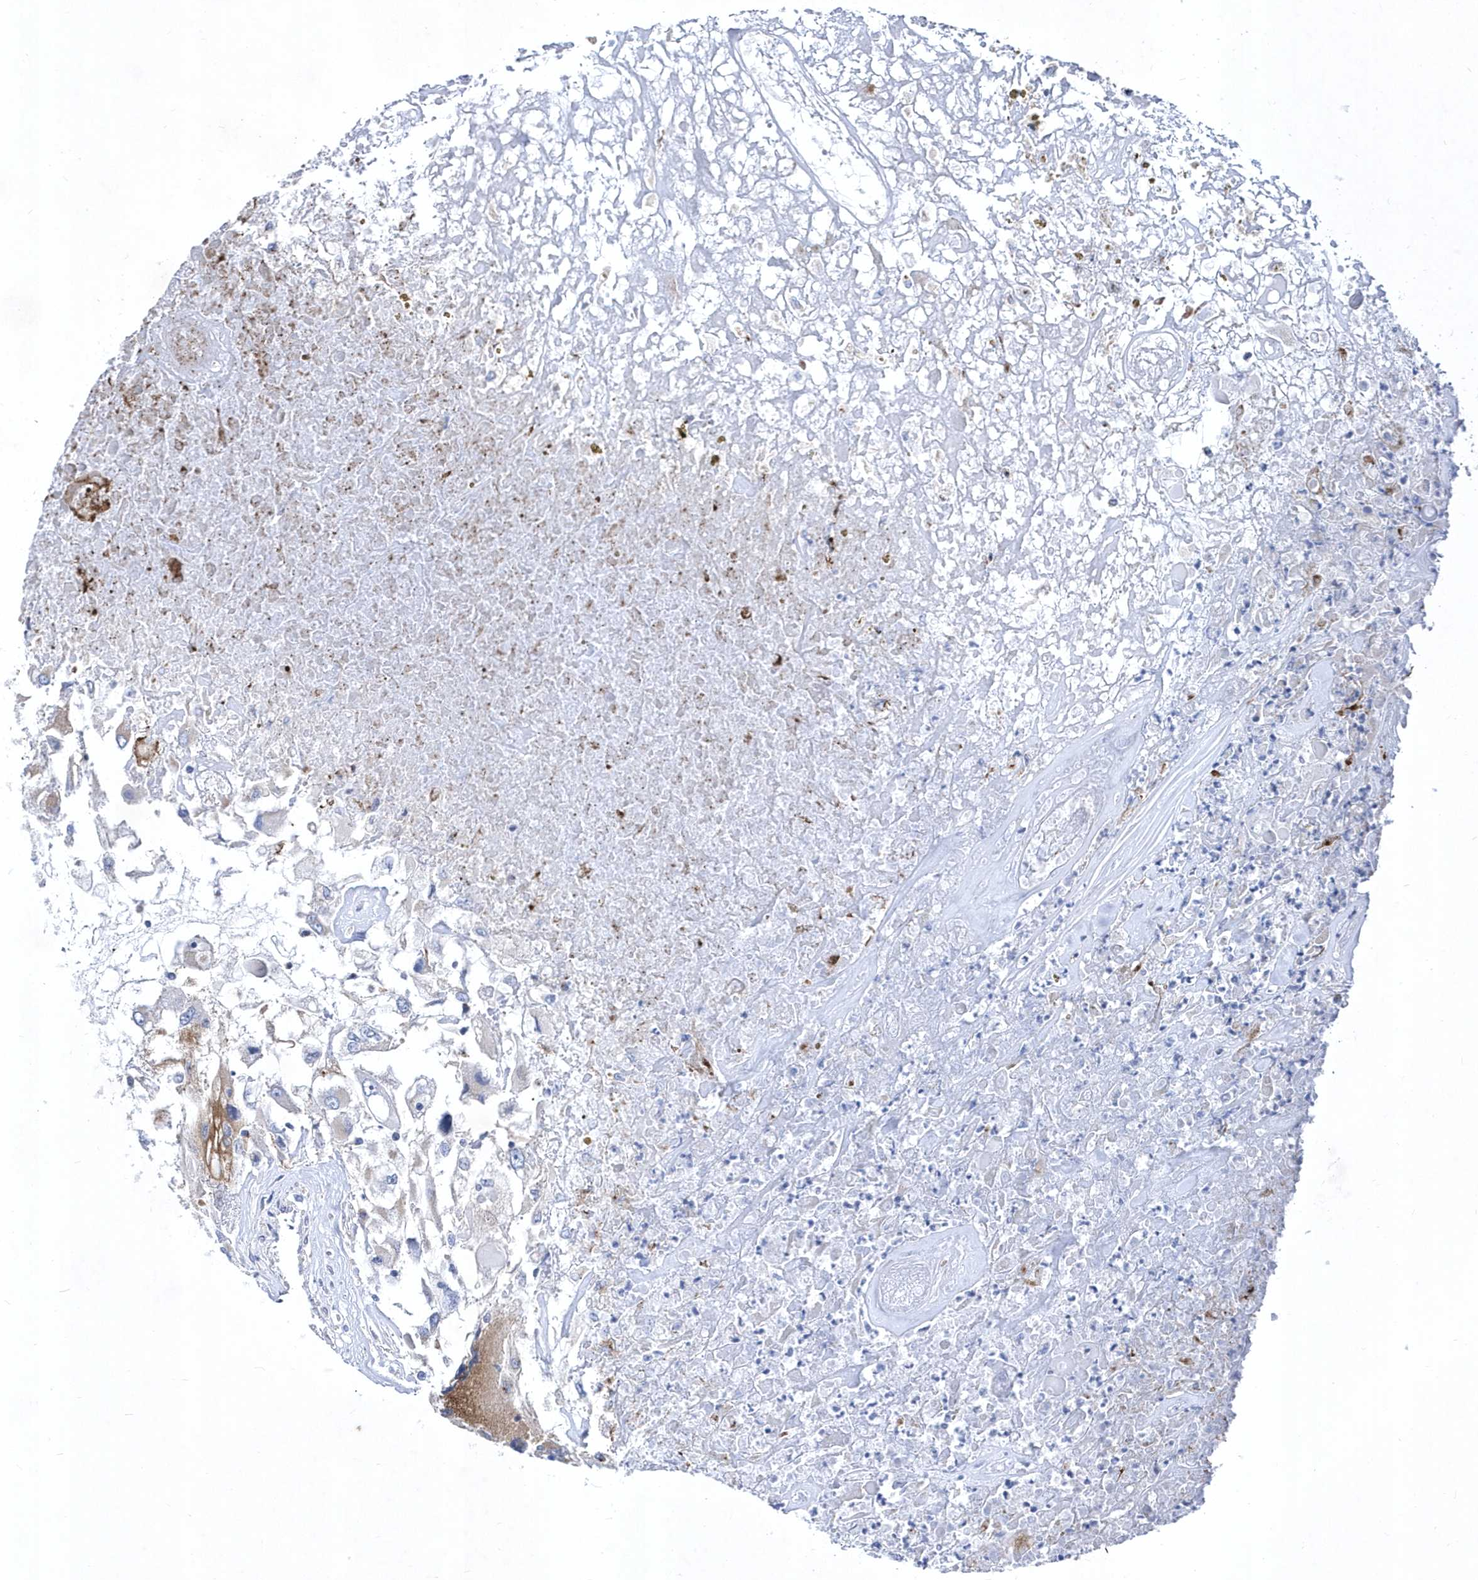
{"staining": {"intensity": "negative", "quantity": "none", "location": "none"}, "tissue": "renal cancer", "cell_type": "Tumor cells", "image_type": "cancer", "snomed": [{"axis": "morphology", "description": "Adenocarcinoma, NOS"}, {"axis": "topography", "description": "Kidney"}], "caption": "High magnification brightfield microscopy of renal adenocarcinoma stained with DAB (3,3'-diaminobenzidine) (brown) and counterstained with hematoxylin (blue): tumor cells show no significant expression. The staining is performed using DAB brown chromogen with nuclei counter-stained in using hematoxylin.", "gene": "LONRF2", "patient": {"sex": "female", "age": 52}}